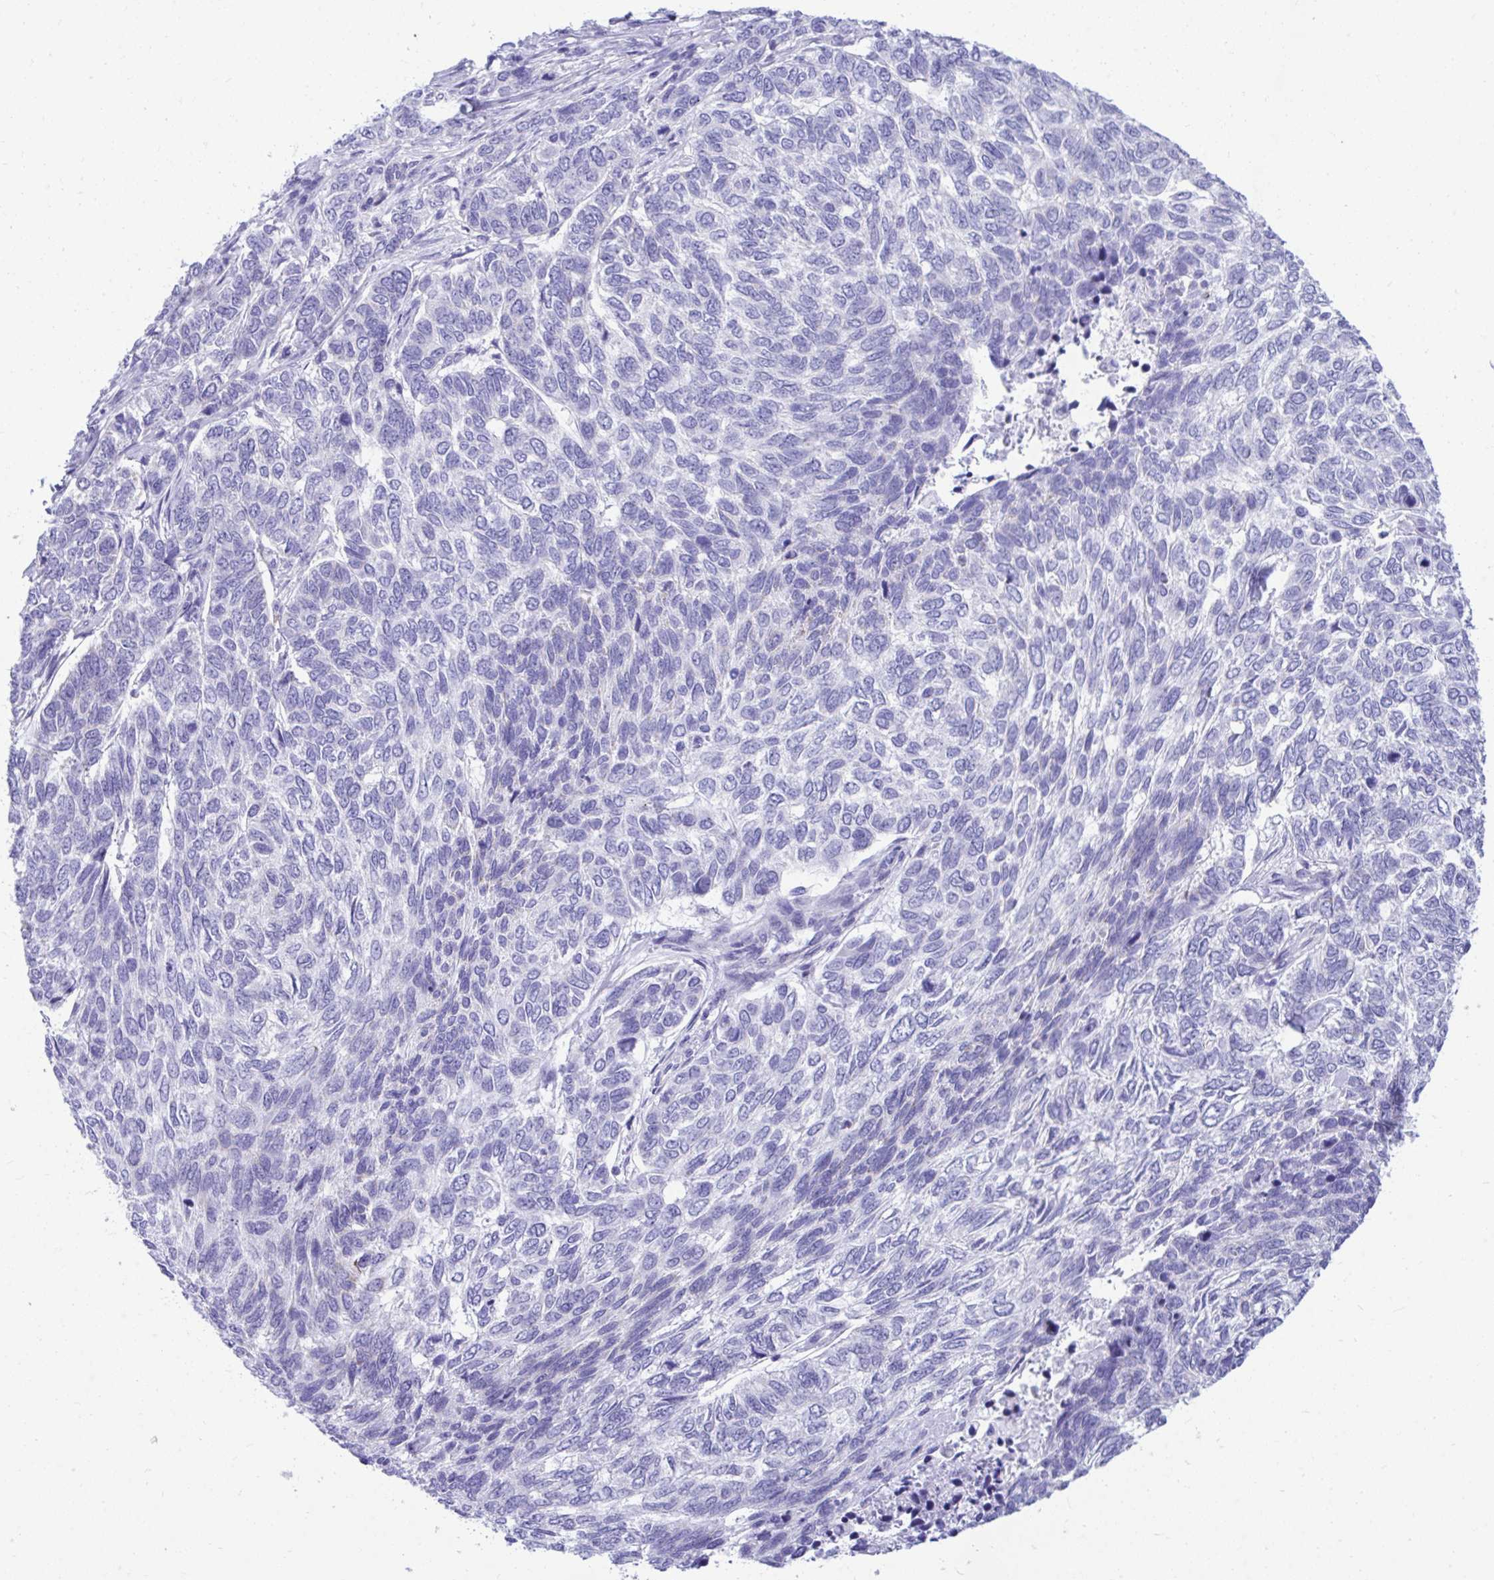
{"staining": {"intensity": "negative", "quantity": "none", "location": "none"}, "tissue": "skin cancer", "cell_type": "Tumor cells", "image_type": "cancer", "snomed": [{"axis": "morphology", "description": "Basal cell carcinoma"}, {"axis": "topography", "description": "Skin"}], "caption": "An IHC image of skin cancer (basal cell carcinoma) is shown. There is no staining in tumor cells of skin cancer (basal cell carcinoma).", "gene": "SHISA8", "patient": {"sex": "female", "age": 65}}